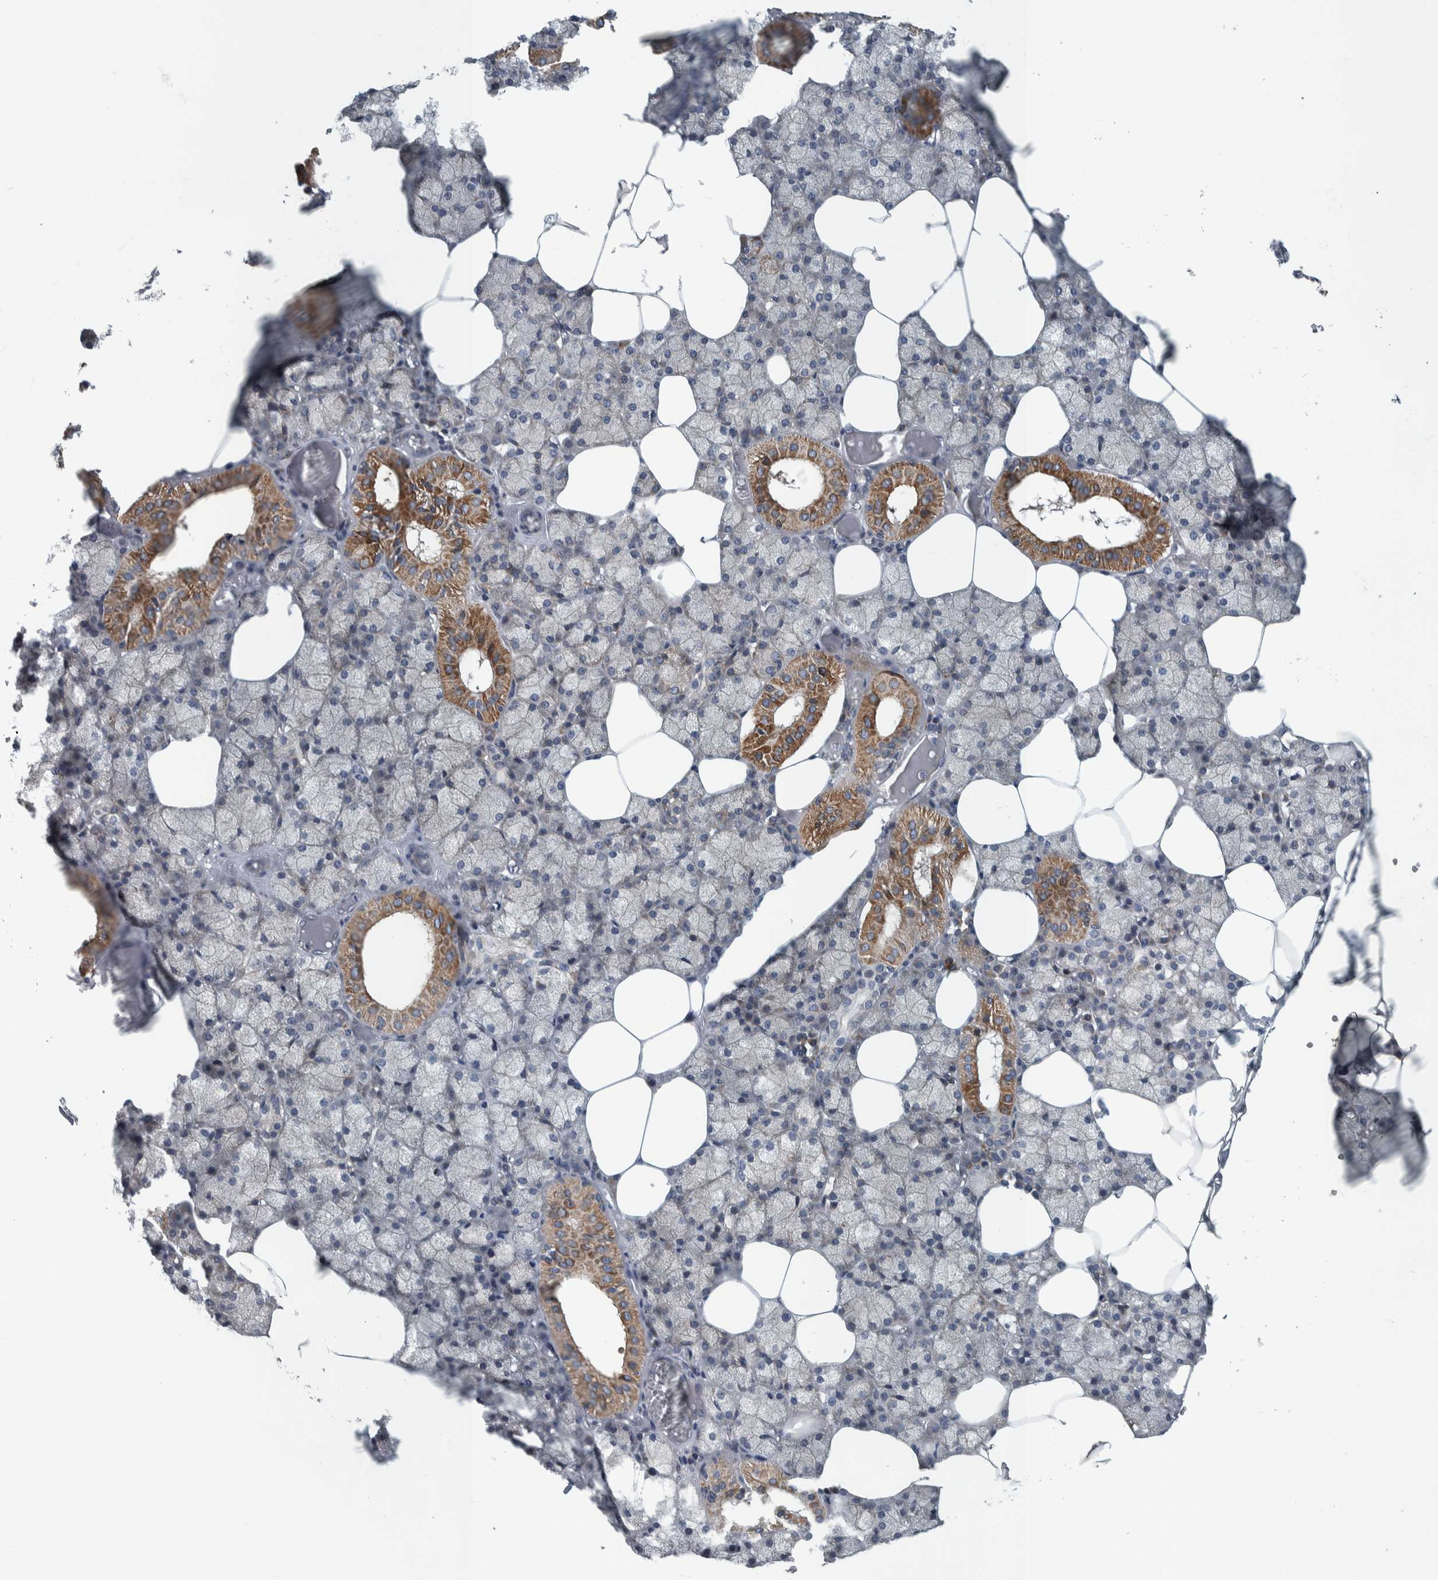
{"staining": {"intensity": "moderate", "quantity": "<25%", "location": "cytoplasmic/membranous"}, "tissue": "salivary gland", "cell_type": "Glandular cells", "image_type": "normal", "snomed": [{"axis": "morphology", "description": "Normal tissue, NOS"}, {"axis": "topography", "description": "Salivary gland"}], "caption": "Immunohistochemistry (DAB) staining of normal salivary gland exhibits moderate cytoplasmic/membranous protein expression in about <25% of glandular cells. Immunohistochemistry (ihc) stains the protein in brown and the nuclei are stained blue.", "gene": "BAIAP2L1", "patient": {"sex": "male", "age": 62}}